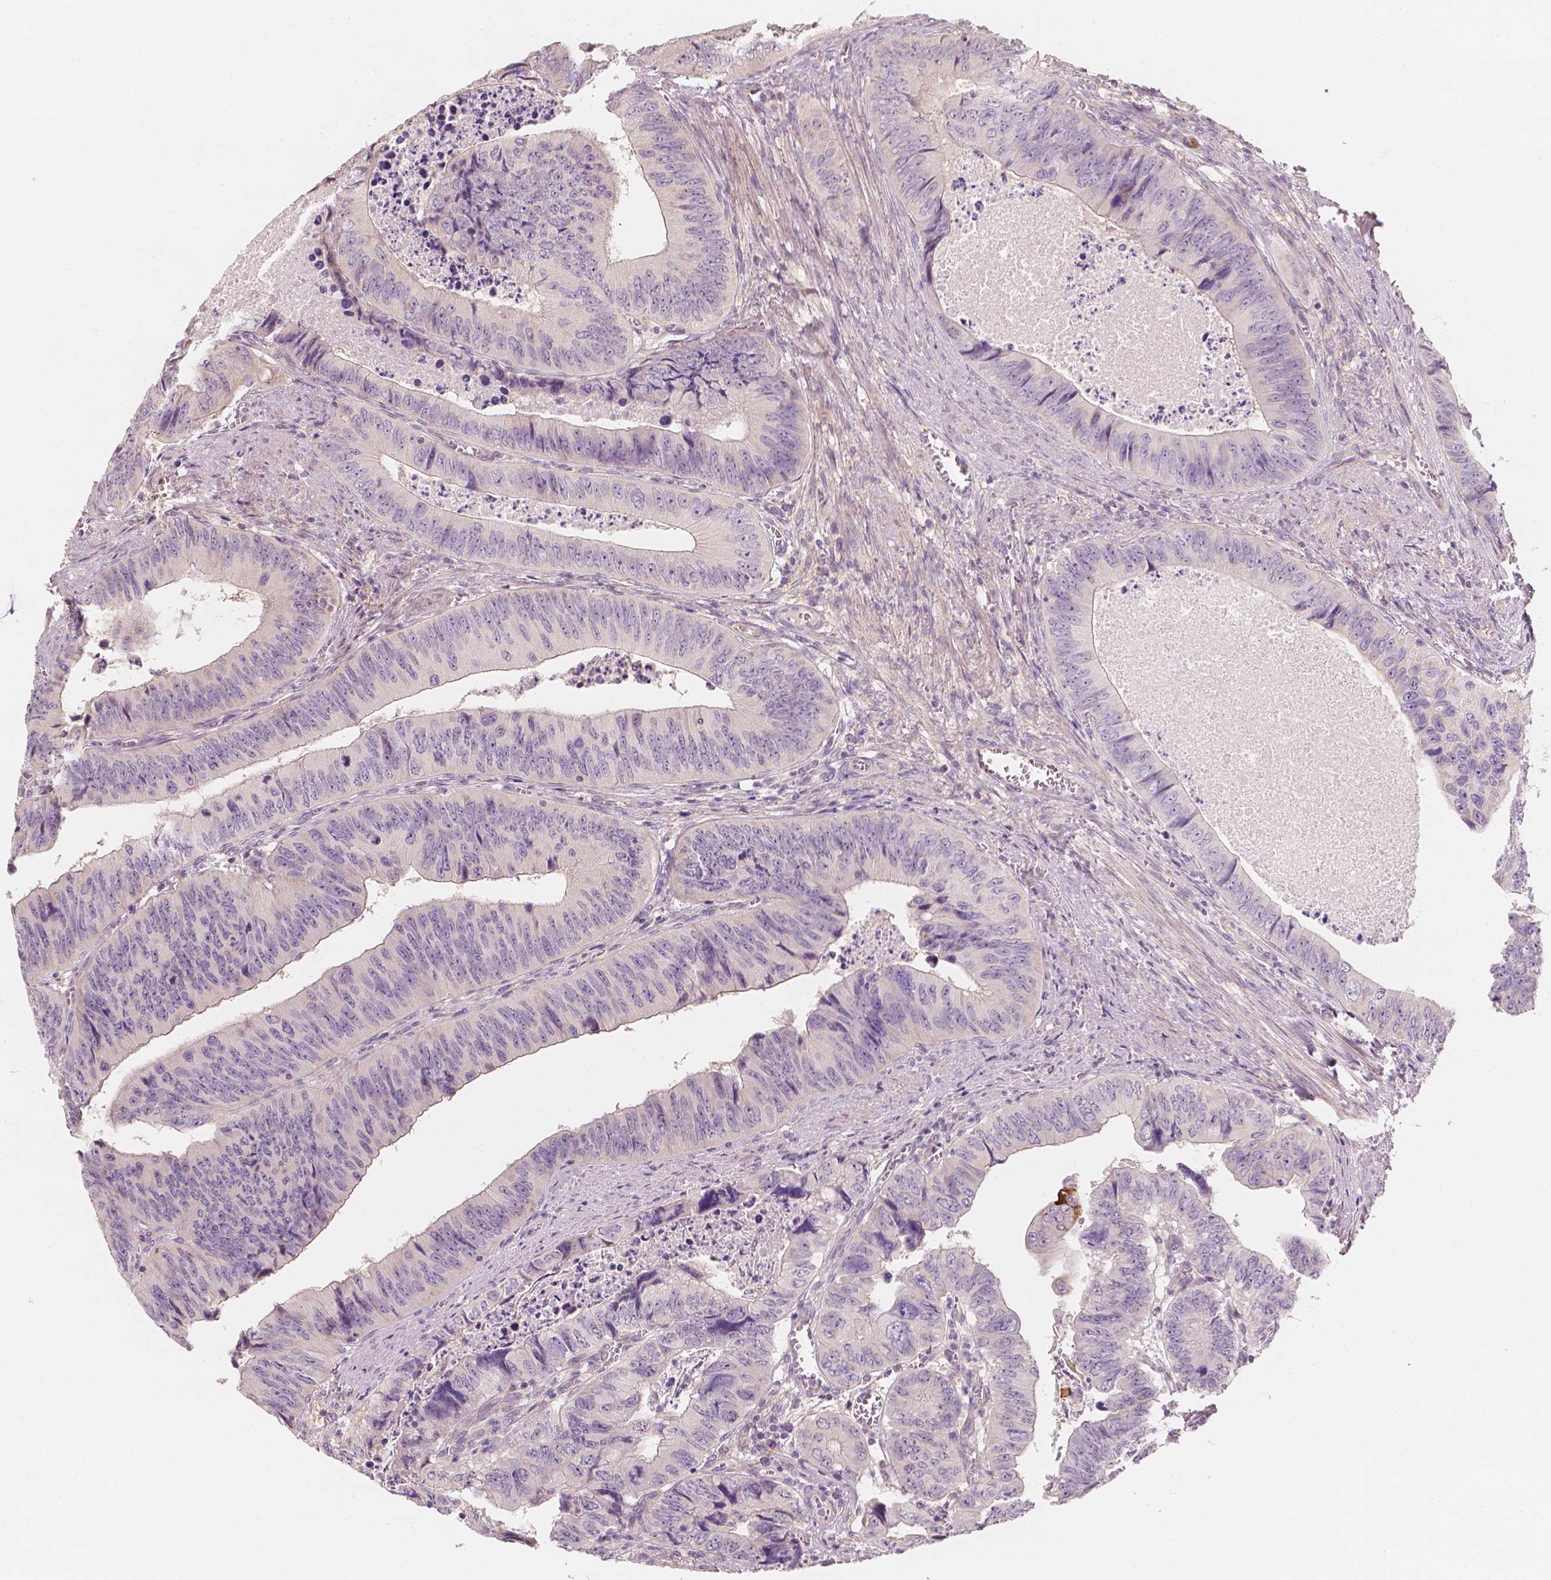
{"staining": {"intensity": "negative", "quantity": "none", "location": "none"}, "tissue": "colorectal cancer", "cell_type": "Tumor cells", "image_type": "cancer", "snomed": [{"axis": "morphology", "description": "Adenocarcinoma, NOS"}, {"axis": "topography", "description": "Colon"}], "caption": "Photomicrograph shows no significant protein expression in tumor cells of colorectal cancer.", "gene": "SHPK", "patient": {"sex": "female", "age": 84}}